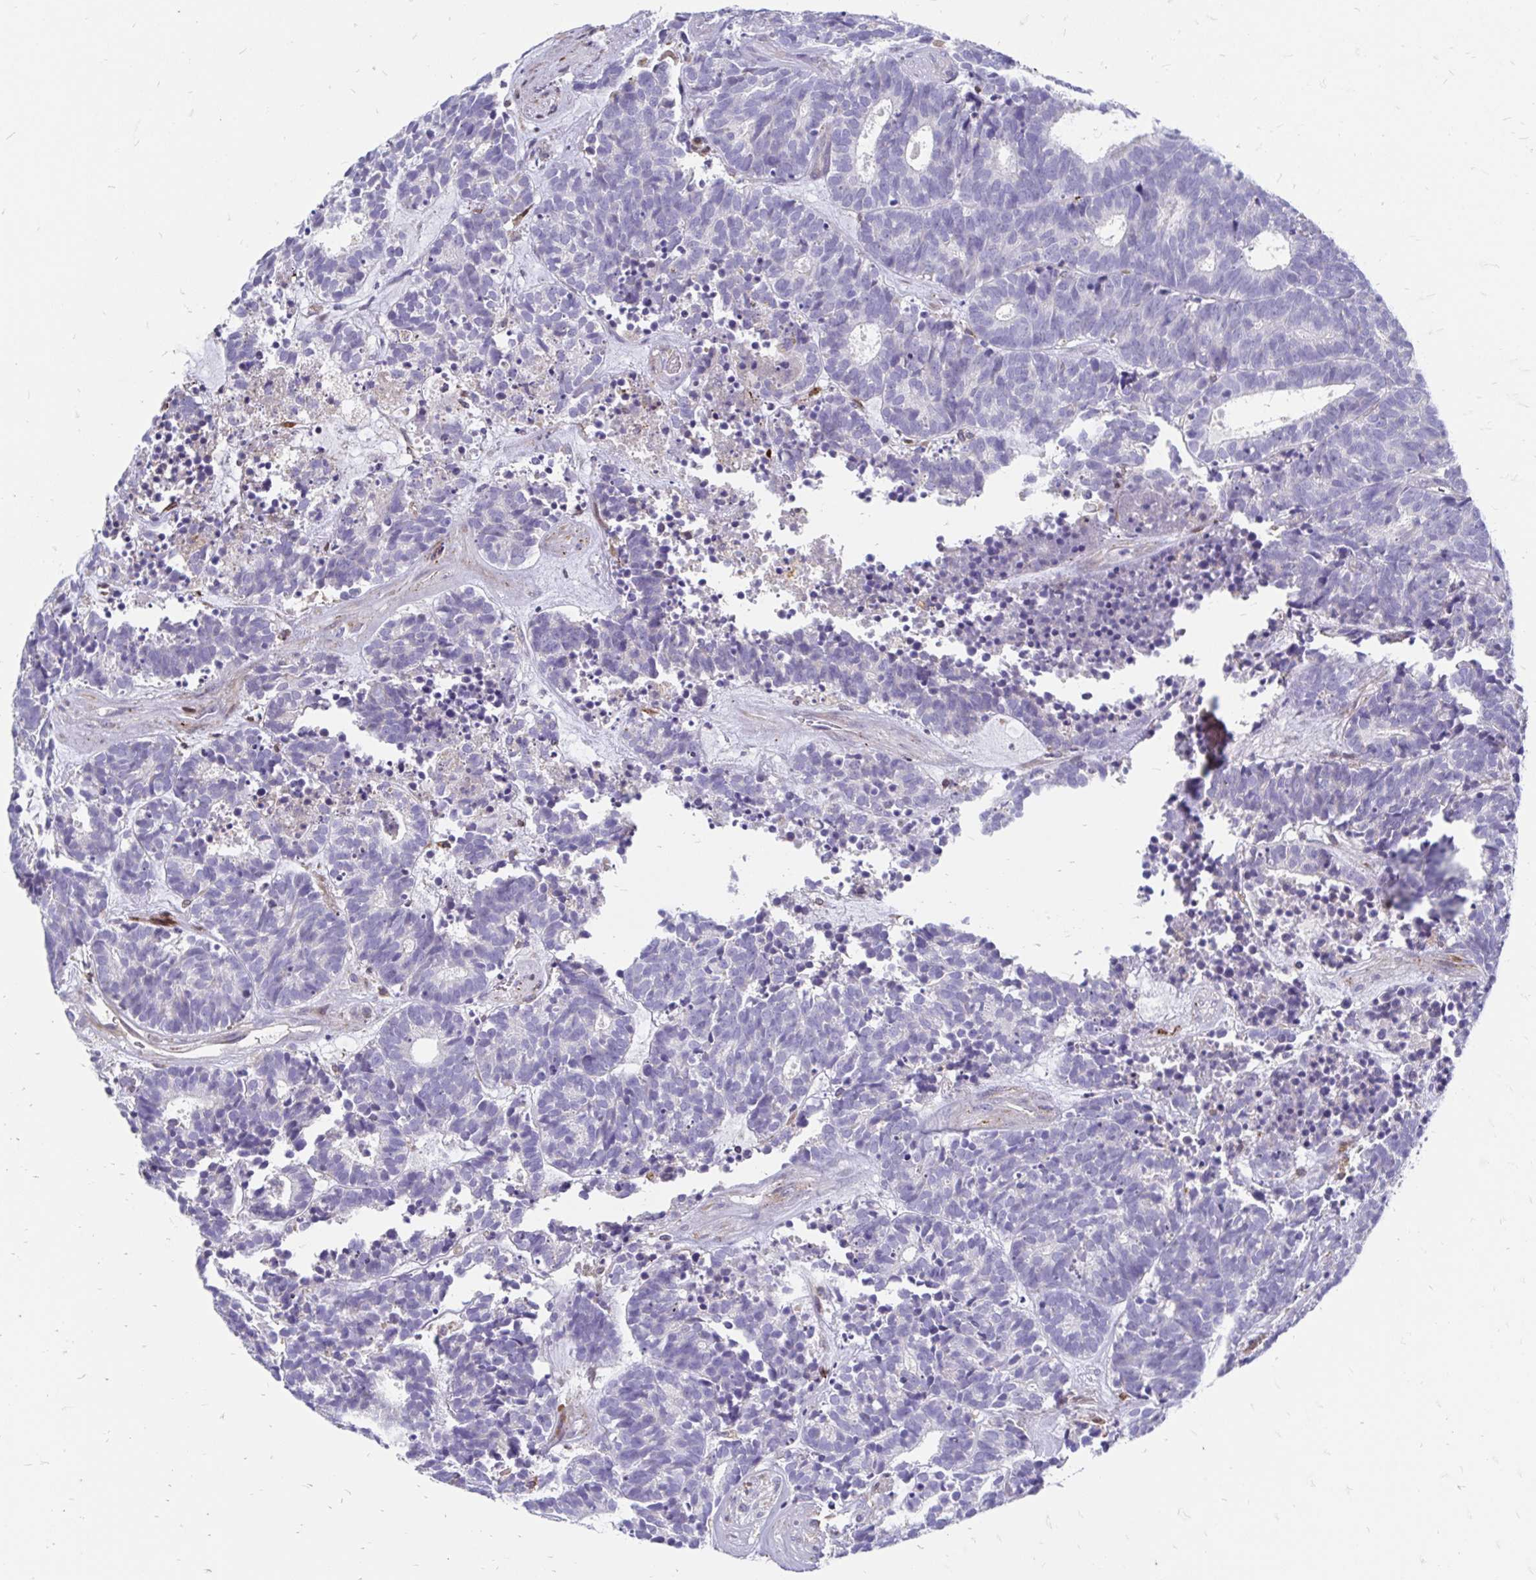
{"staining": {"intensity": "negative", "quantity": "none", "location": "none"}, "tissue": "head and neck cancer", "cell_type": "Tumor cells", "image_type": "cancer", "snomed": [{"axis": "morphology", "description": "Adenocarcinoma, NOS"}, {"axis": "topography", "description": "Head-Neck"}], "caption": "Head and neck adenocarcinoma was stained to show a protein in brown. There is no significant staining in tumor cells.", "gene": "CDKL1", "patient": {"sex": "female", "age": 81}}